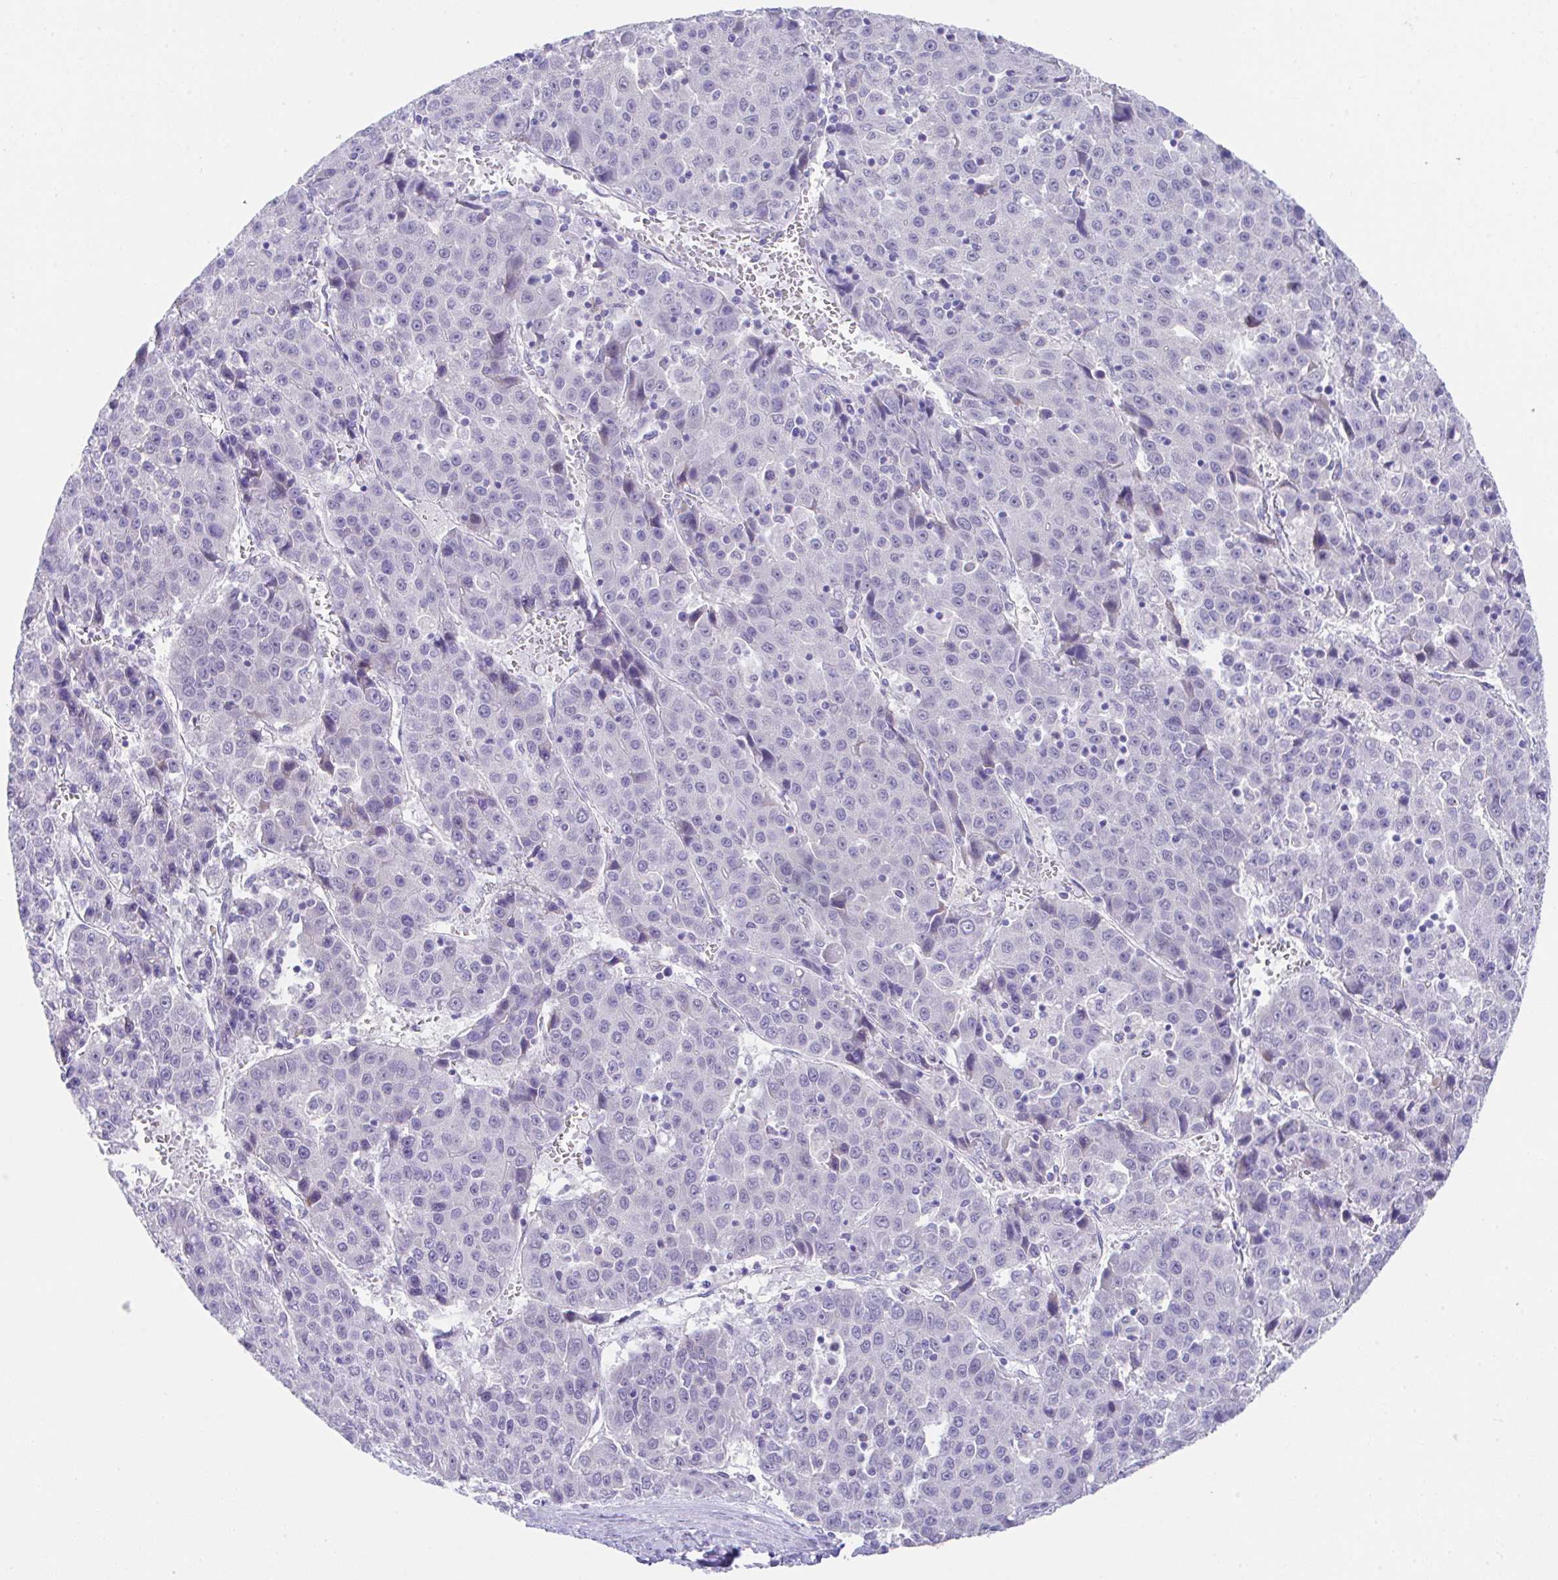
{"staining": {"intensity": "negative", "quantity": "none", "location": "none"}, "tissue": "liver cancer", "cell_type": "Tumor cells", "image_type": "cancer", "snomed": [{"axis": "morphology", "description": "Carcinoma, Hepatocellular, NOS"}, {"axis": "topography", "description": "Liver"}], "caption": "An image of human hepatocellular carcinoma (liver) is negative for staining in tumor cells. (DAB (3,3'-diaminobenzidine) IHC visualized using brightfield microscopy, high magnification).", "gene": "HOXB4", "patient": {"sex": "female", "age": 53}}